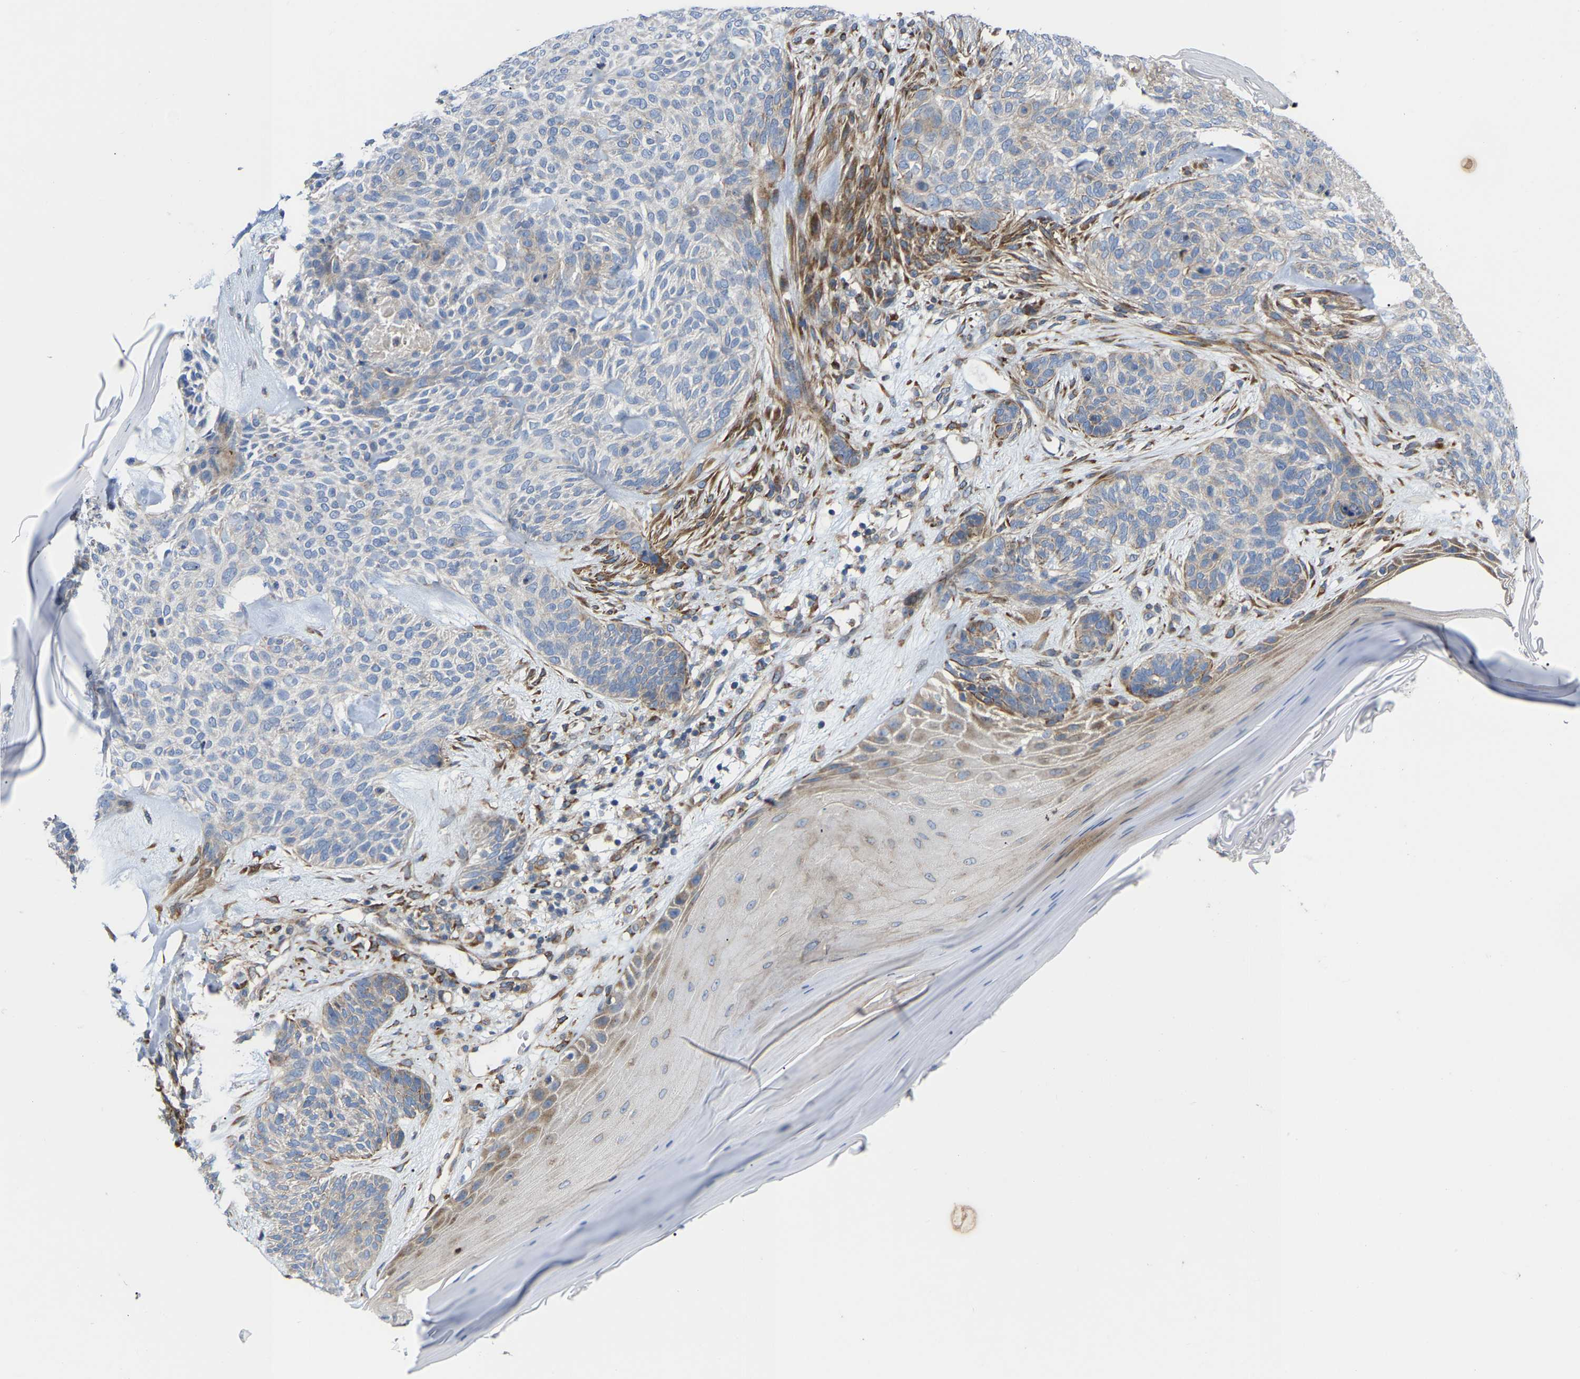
{"staining": {"intensity": "negative", "quantity": "none", "location": "none"}, "tissue": "skin cancer", "cell_type": "Tumor cells", "image_type": "cancer", "snomed": [{"axis": "morphology", "description": "Basal cell carcinoma"}, {"axis": "topography", "description": "Skin"}], "caption": "Immunohistochemistry (IHC) photomicrograph of neoplastic tissue: human skin cancer stained with DAB displays no significant protein expression in tumor cells.", "gene": "TOR1B", "patient": {"sex": "male", "age": 55}}